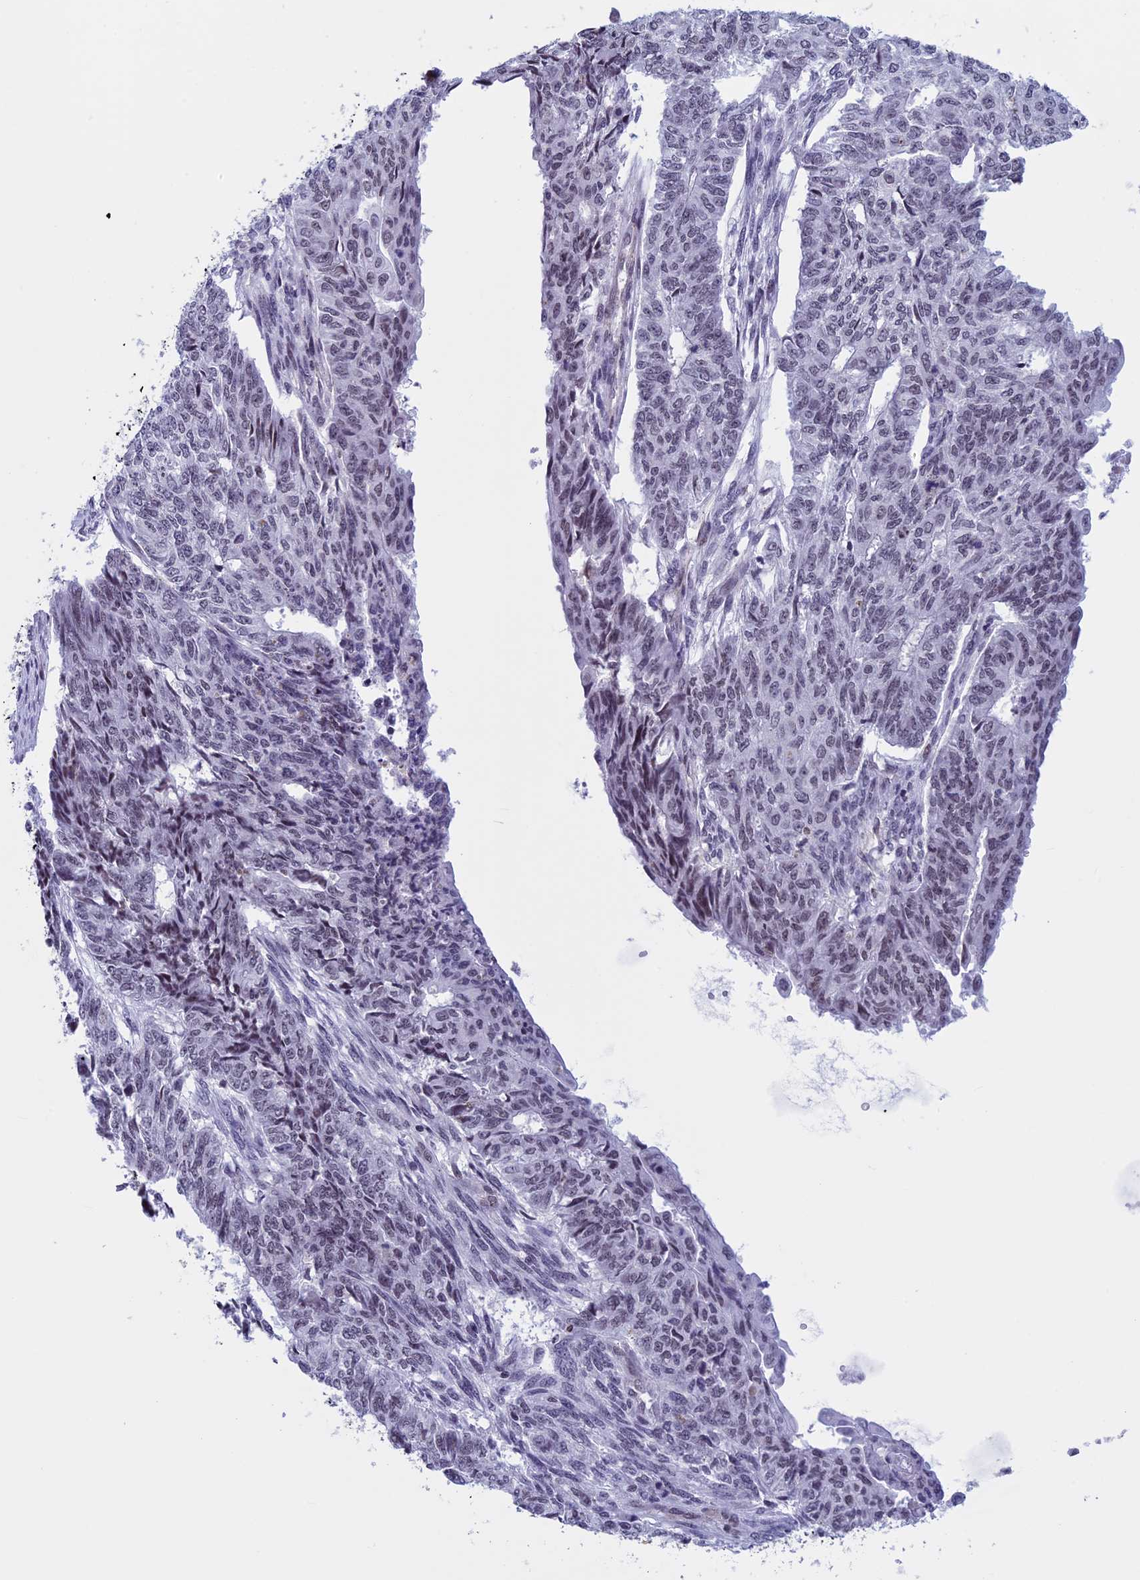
{"staining": {"intensity": "weak", "quantity": "25%-75%", "location": "nuclear"}, "tissue": "endometrial cancer", "cell_type": "Tumor cells", "image_type": "cancer", "snomed": [{"axis": "morphology", "description": "Adenocarcinoma, NOS"}, {"axis": "topography", "description": "Endometrium"}], "caption": "A photomicrograph showing weak nuclear expression in approximately 25%-75% of tumor cells in endometrial cancer (adenocarcinoma), as visualized by brown immunohistochemical staining.", "gene": "NIPBL", "patient": {"sex": "female", "age": 32}}